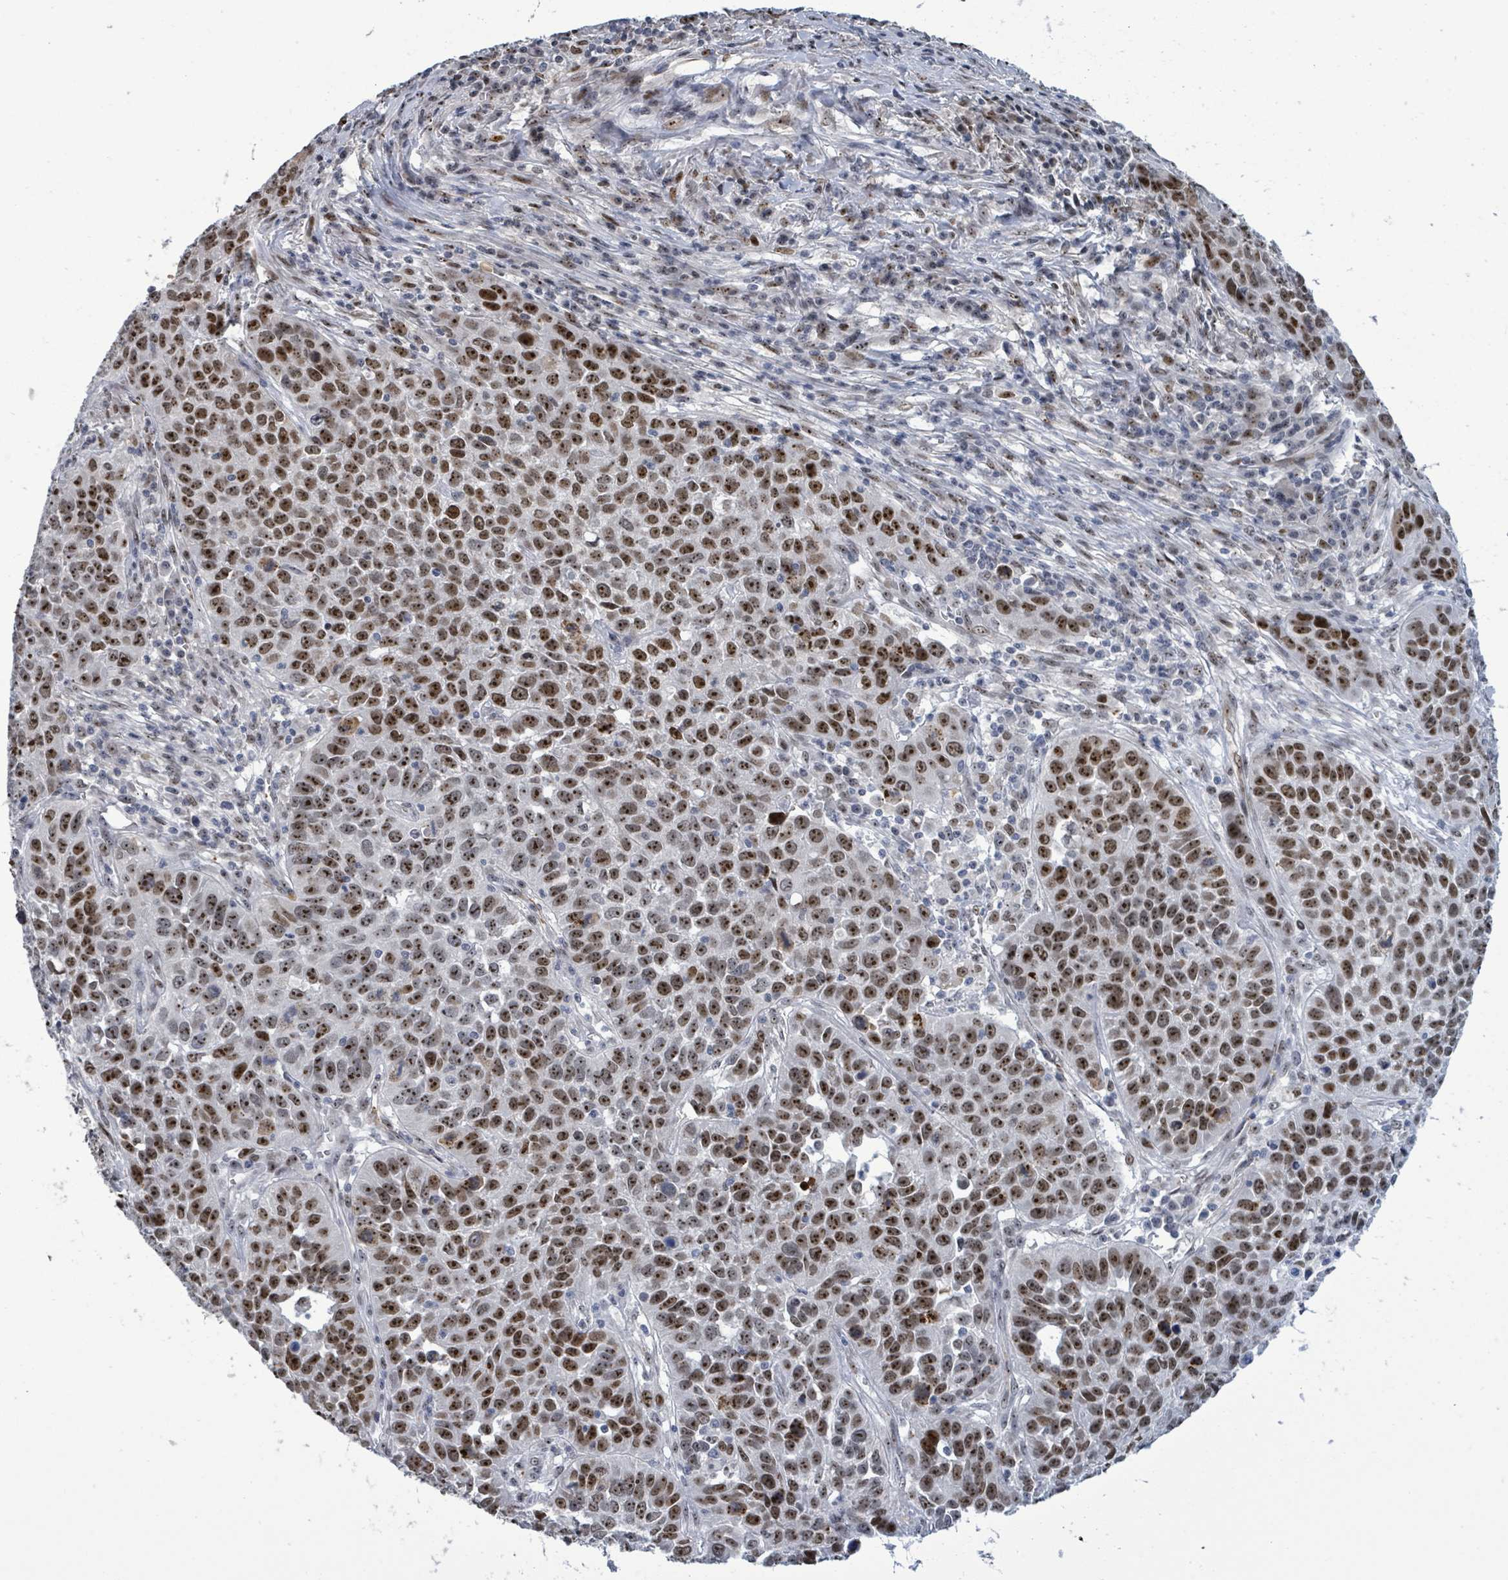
{"staining": {"intensity": "strong", "quantity": ">75%", "location": "nuclear"}, "tissue": "lung cancer", "cell_type": "Tumor cells", "image_type": "cancer", "snomed": [{"axis": "morphology", "description": "Squamous cell carcinoma, NOS"}, {"axis": "topography", "description": "Lung"}], "caption": "The immunohistochemical stain shows strong nuclear staining in tumor cells of lung cancer (squamous cell carcinoma) tissue.", "gene": "RRN3", "patient": {"sex": "male", "age": 76}}